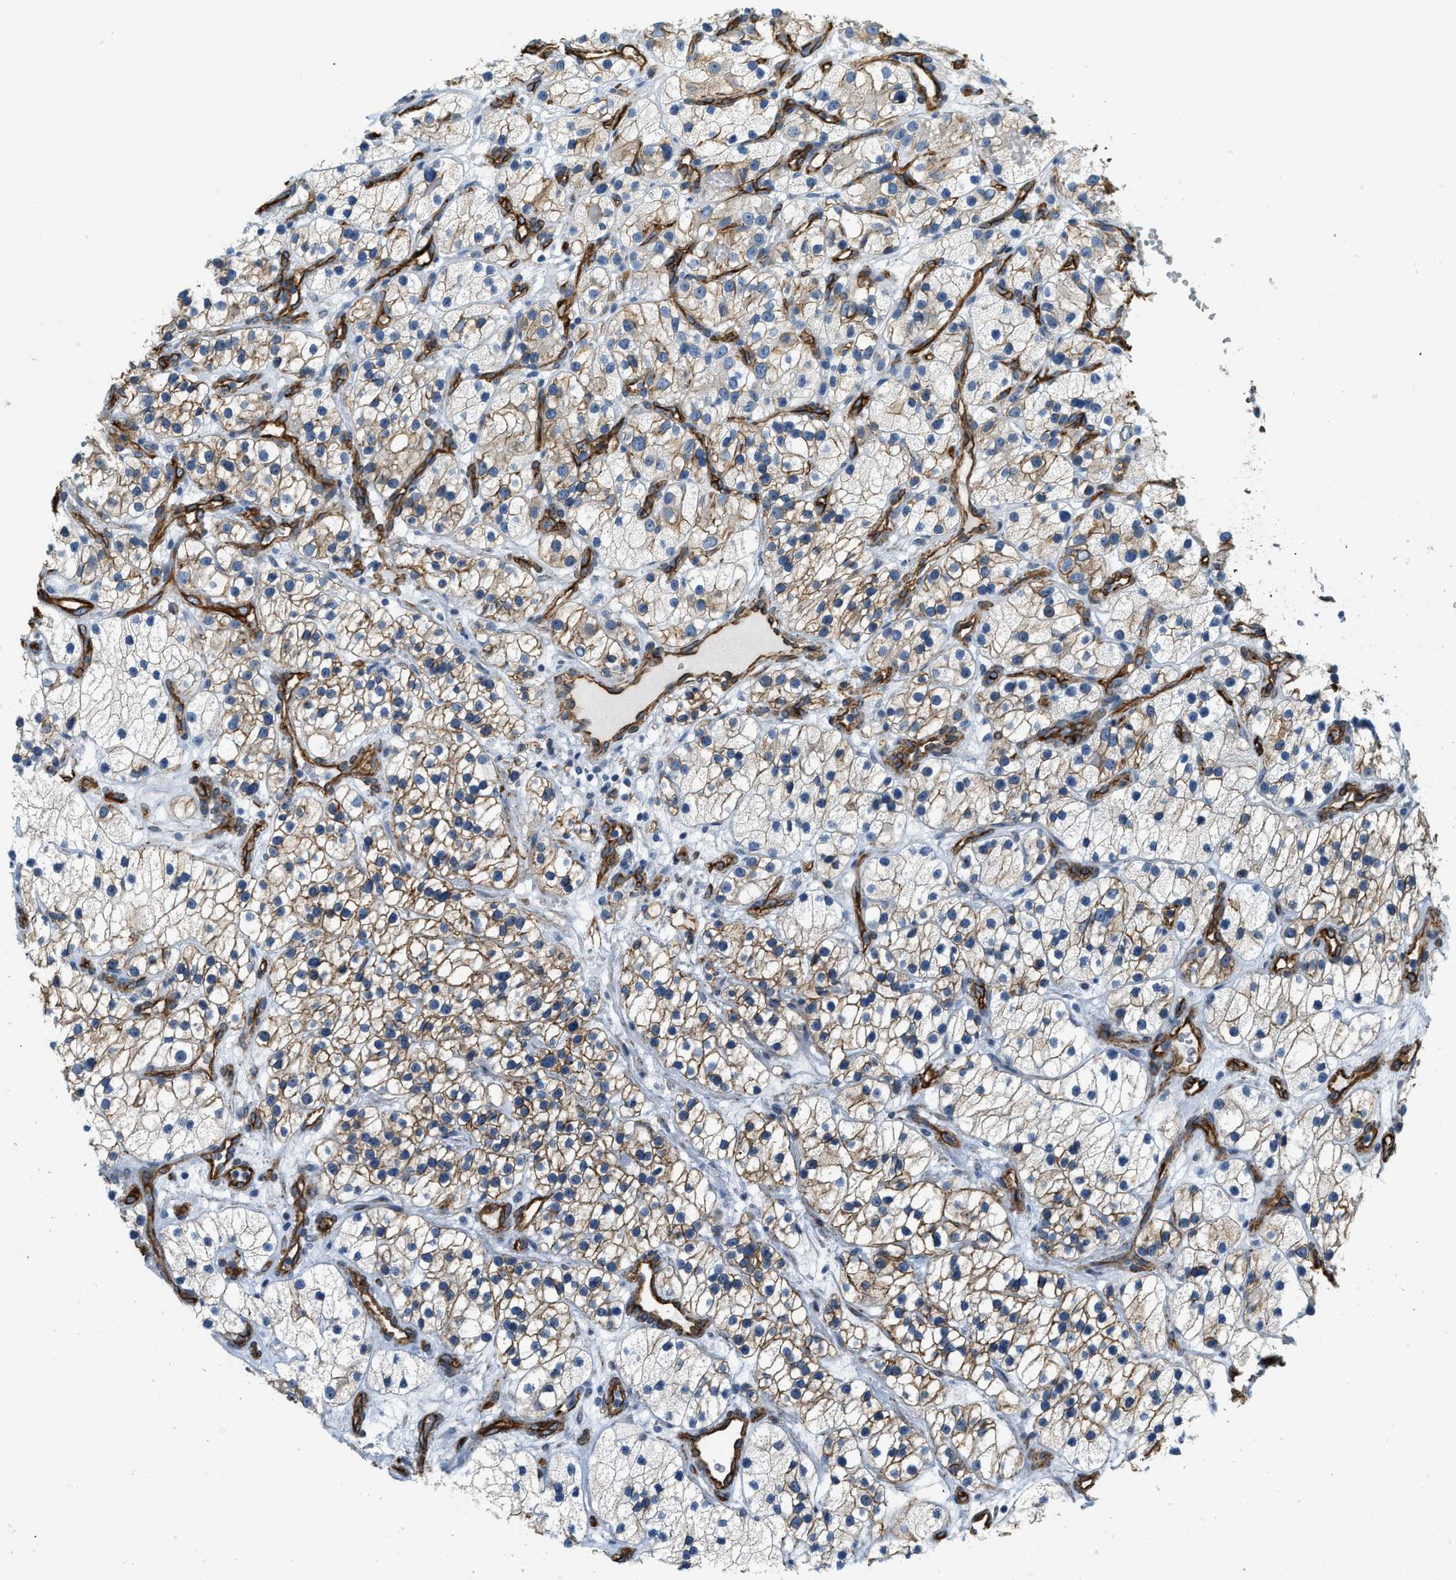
{"staining": {"intensity": "moderate", "quantity": "25%-75%", "location": "cytoplasmic/membranous"}, "tissue": "renal cancer", "cell_type": "Tumor cells", "image_type": "cancer", "snomed": [{"axis": "morphology", "description": "Adenocarcinoma, NOS"}, {"axis": "topography", "description": "Kidney"}], "caption": "Protein analysis of renal cancer (adenocarcinoma) tissue reveals moderate cytoplasmic/membranous expression in approximately 25%-75% of tumor cells.", "gene": "TMEM43", "patient": {"sex": "female", "age": 57}}